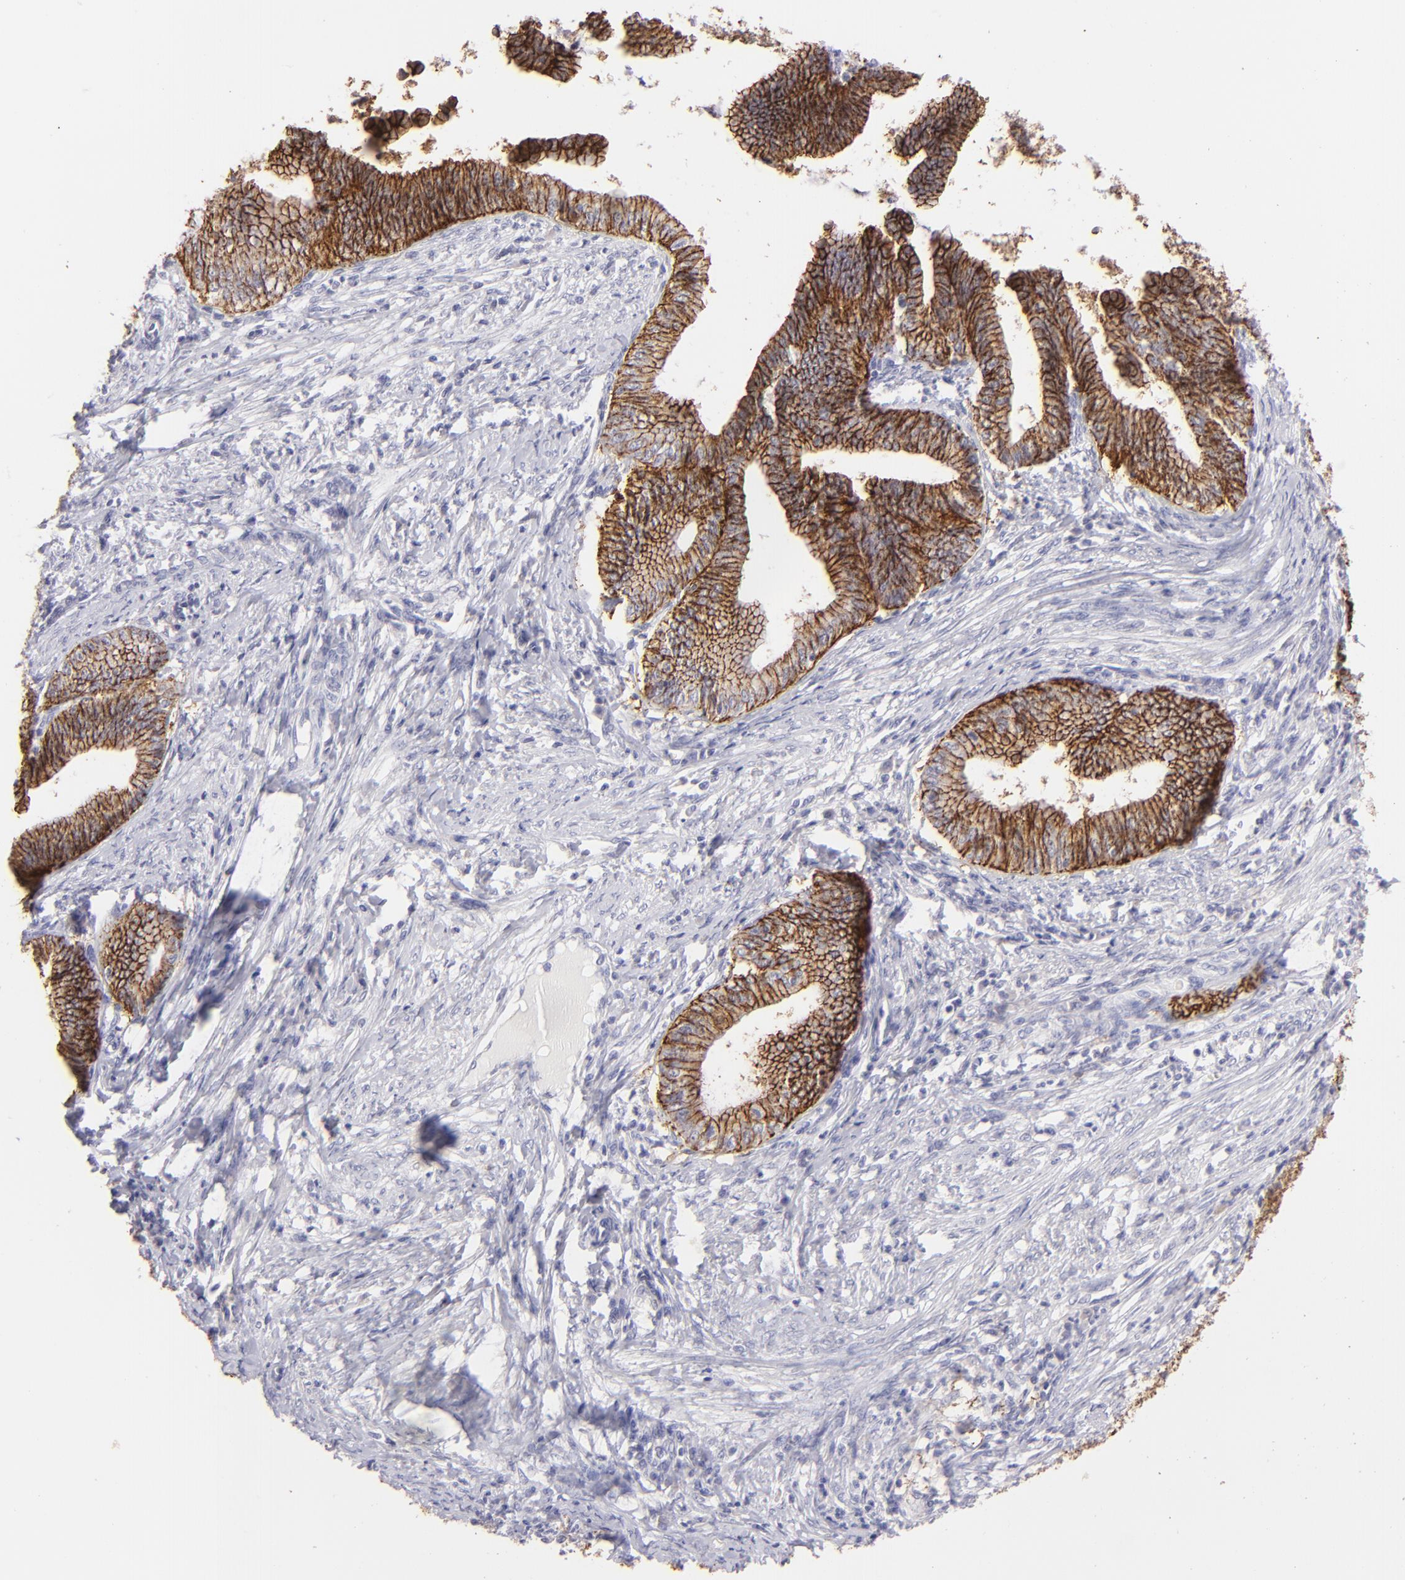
{"staining": {"intensity": "strong", "quantity": ">75%", "location": "cytoplasmic/membranous"}, "tissue": "cervical cancer", "cell_type": "Tumor cells", "image_type": "cancer", "snomed": [{"axis": "morphology", "description": "Adenocarcinoma, NOS"}, {"axis": "topography", "description": "Cervix"}], "caption": "High-power microscopy captured an immunohistochemistry (IHC) image of adenocarcinoma (cervical), revealing strong cytoplasmic/membranous staining in approximately >75% of tumor cells.", "gene": "CLDN4", "patient": {"sex": "female", "age": 36}}